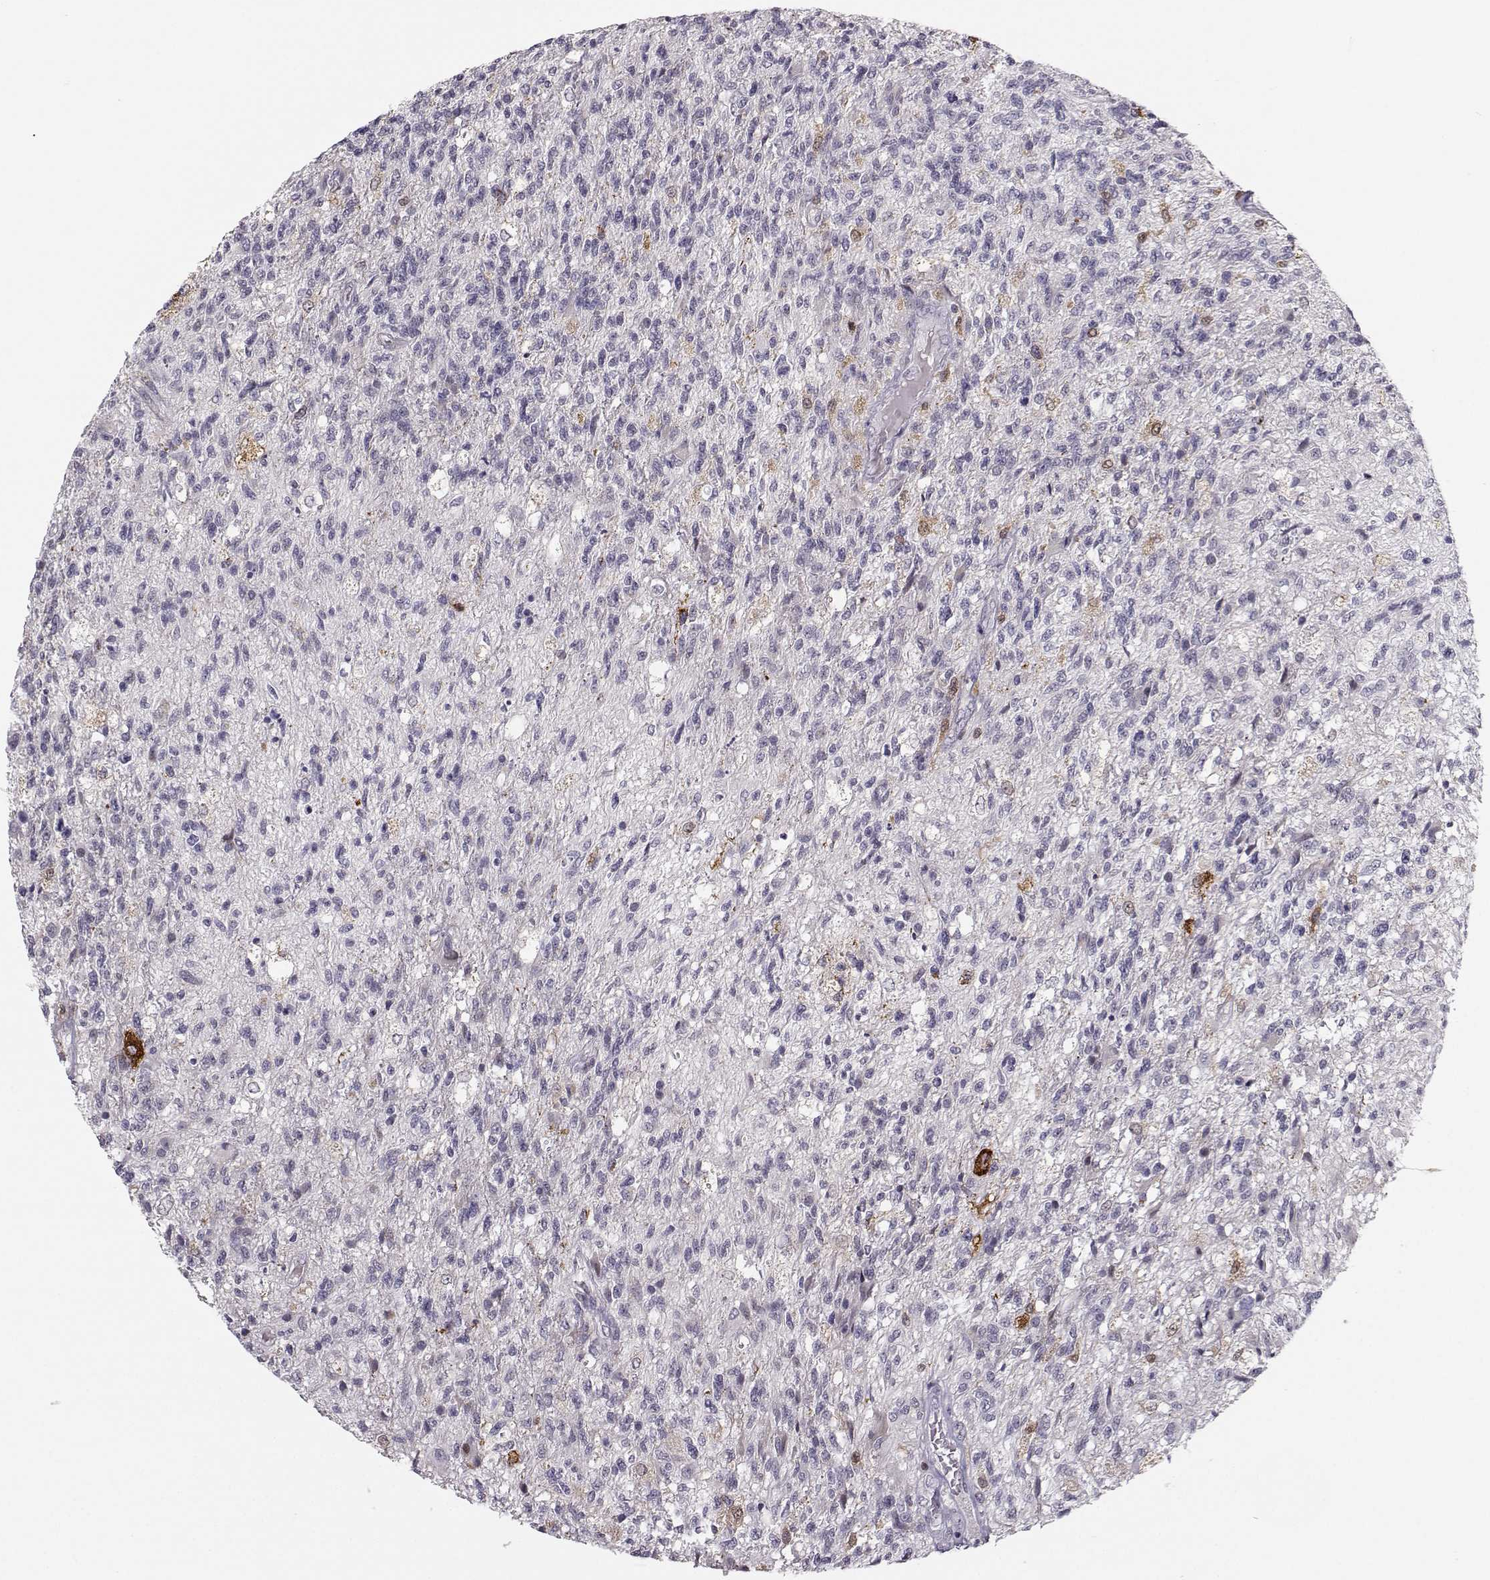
{"staining": {"intensity": "negative", "quantity": "none", "location": "none"}, "tissue": "glioma", "cell_type": "Tumor cells", "image_type": "cancer", "snomed": [{"axis": "morphology", "description": "Glioma, malignant, High grade"}, {"axis": "topography", "description": "Brain"}], "caption": "Image shows no protein expression in tumor cells of glioma tissue.", "gene": "HTR7", "patient": {"sex": "male", "age": 56}}